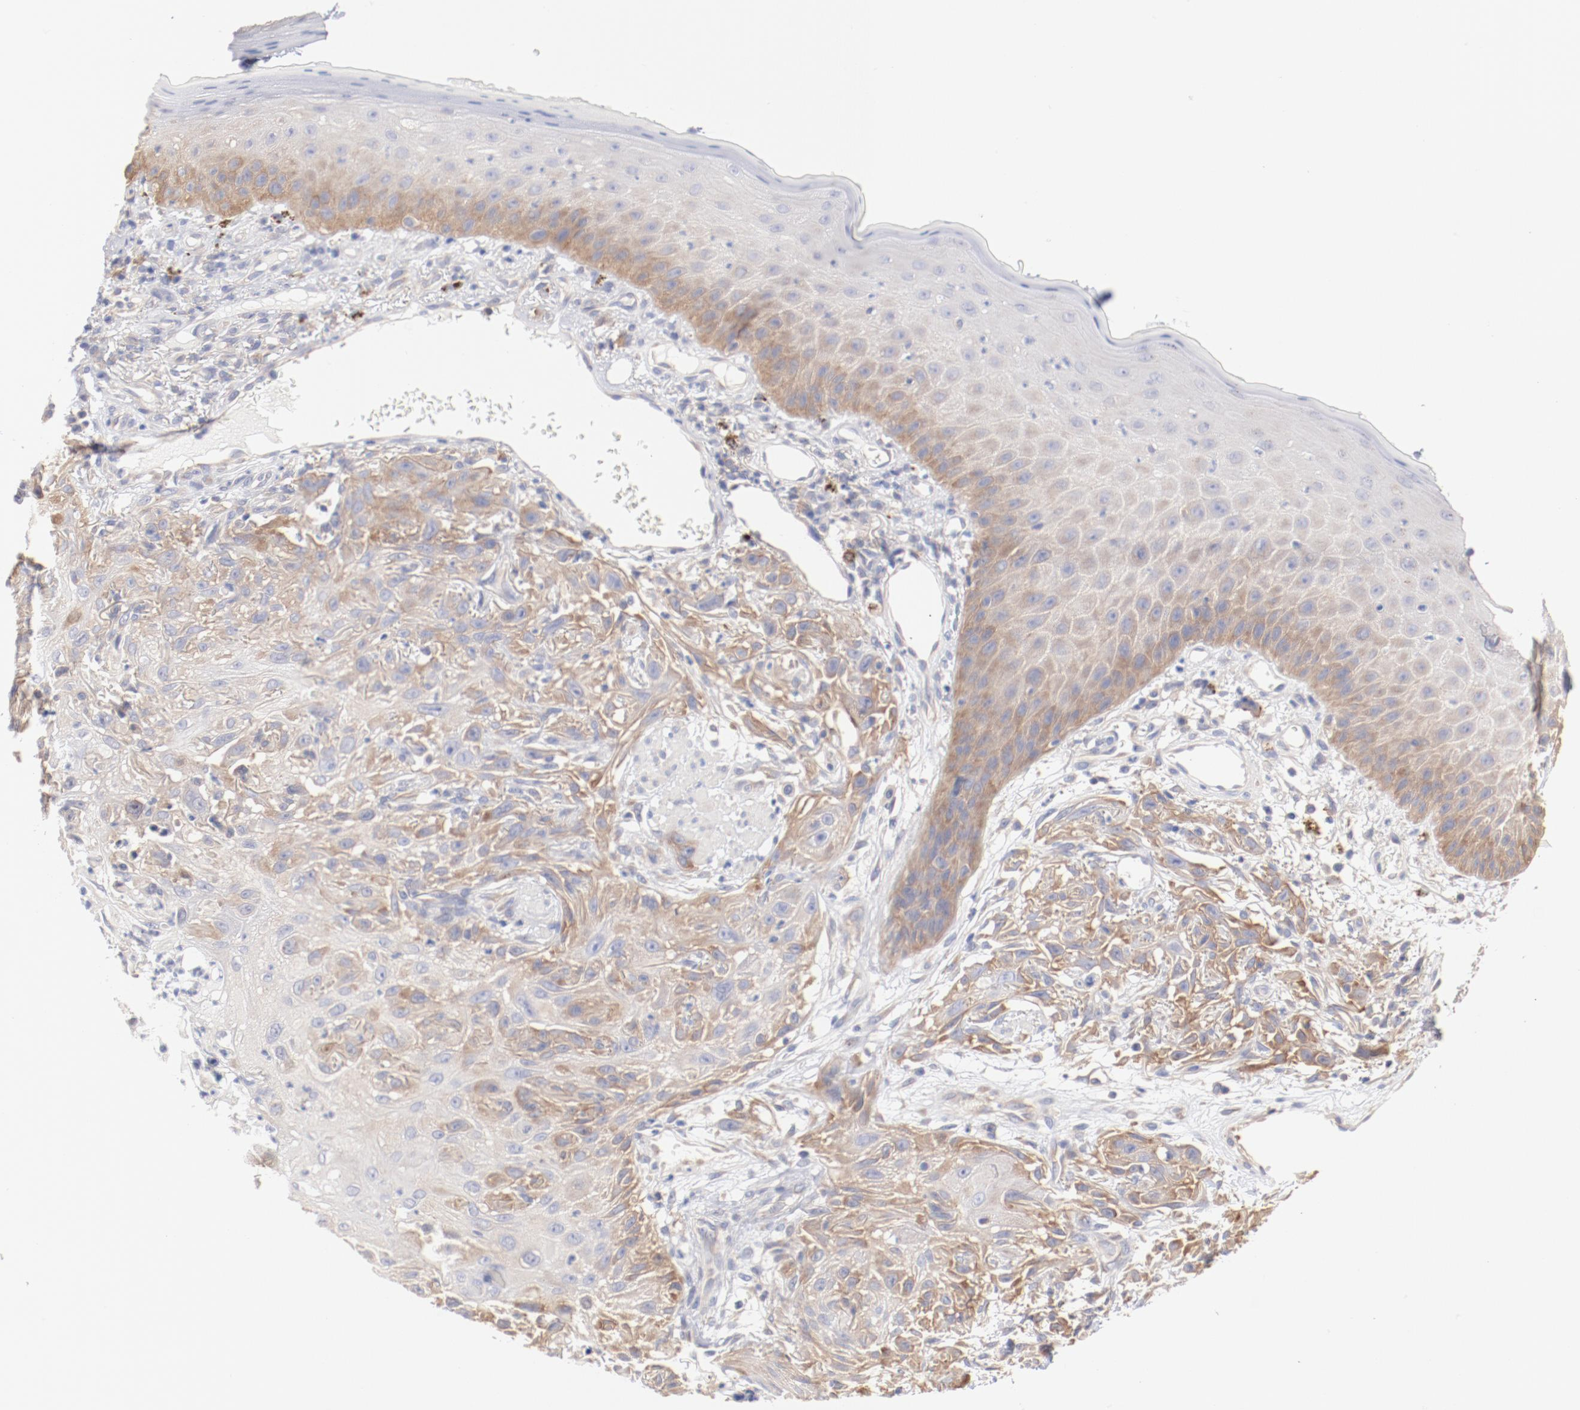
{"staining": {"intensity": "weak", "quantity": "25%-75%", "location": "cytoplasmic/membranous"}, "tissue": "skin cancer", "cell_type": "Tumor cells", "image_type": "cancer", "snomed": [{"axis": "morphology", "description": "Squamous cell carcinoma, NOS"}, {"axis": "topography", "description": "Skin"}], "caption": "This image reveals immunohistochemistry (IHC) staining of human squamous cell carcinoma (skin), with low weak cytoplasmic/membranous staining in approximately 25%-75% of tumor cells.", "gene": "SETD3", "patient": {"sex": "female", "age": 59}}